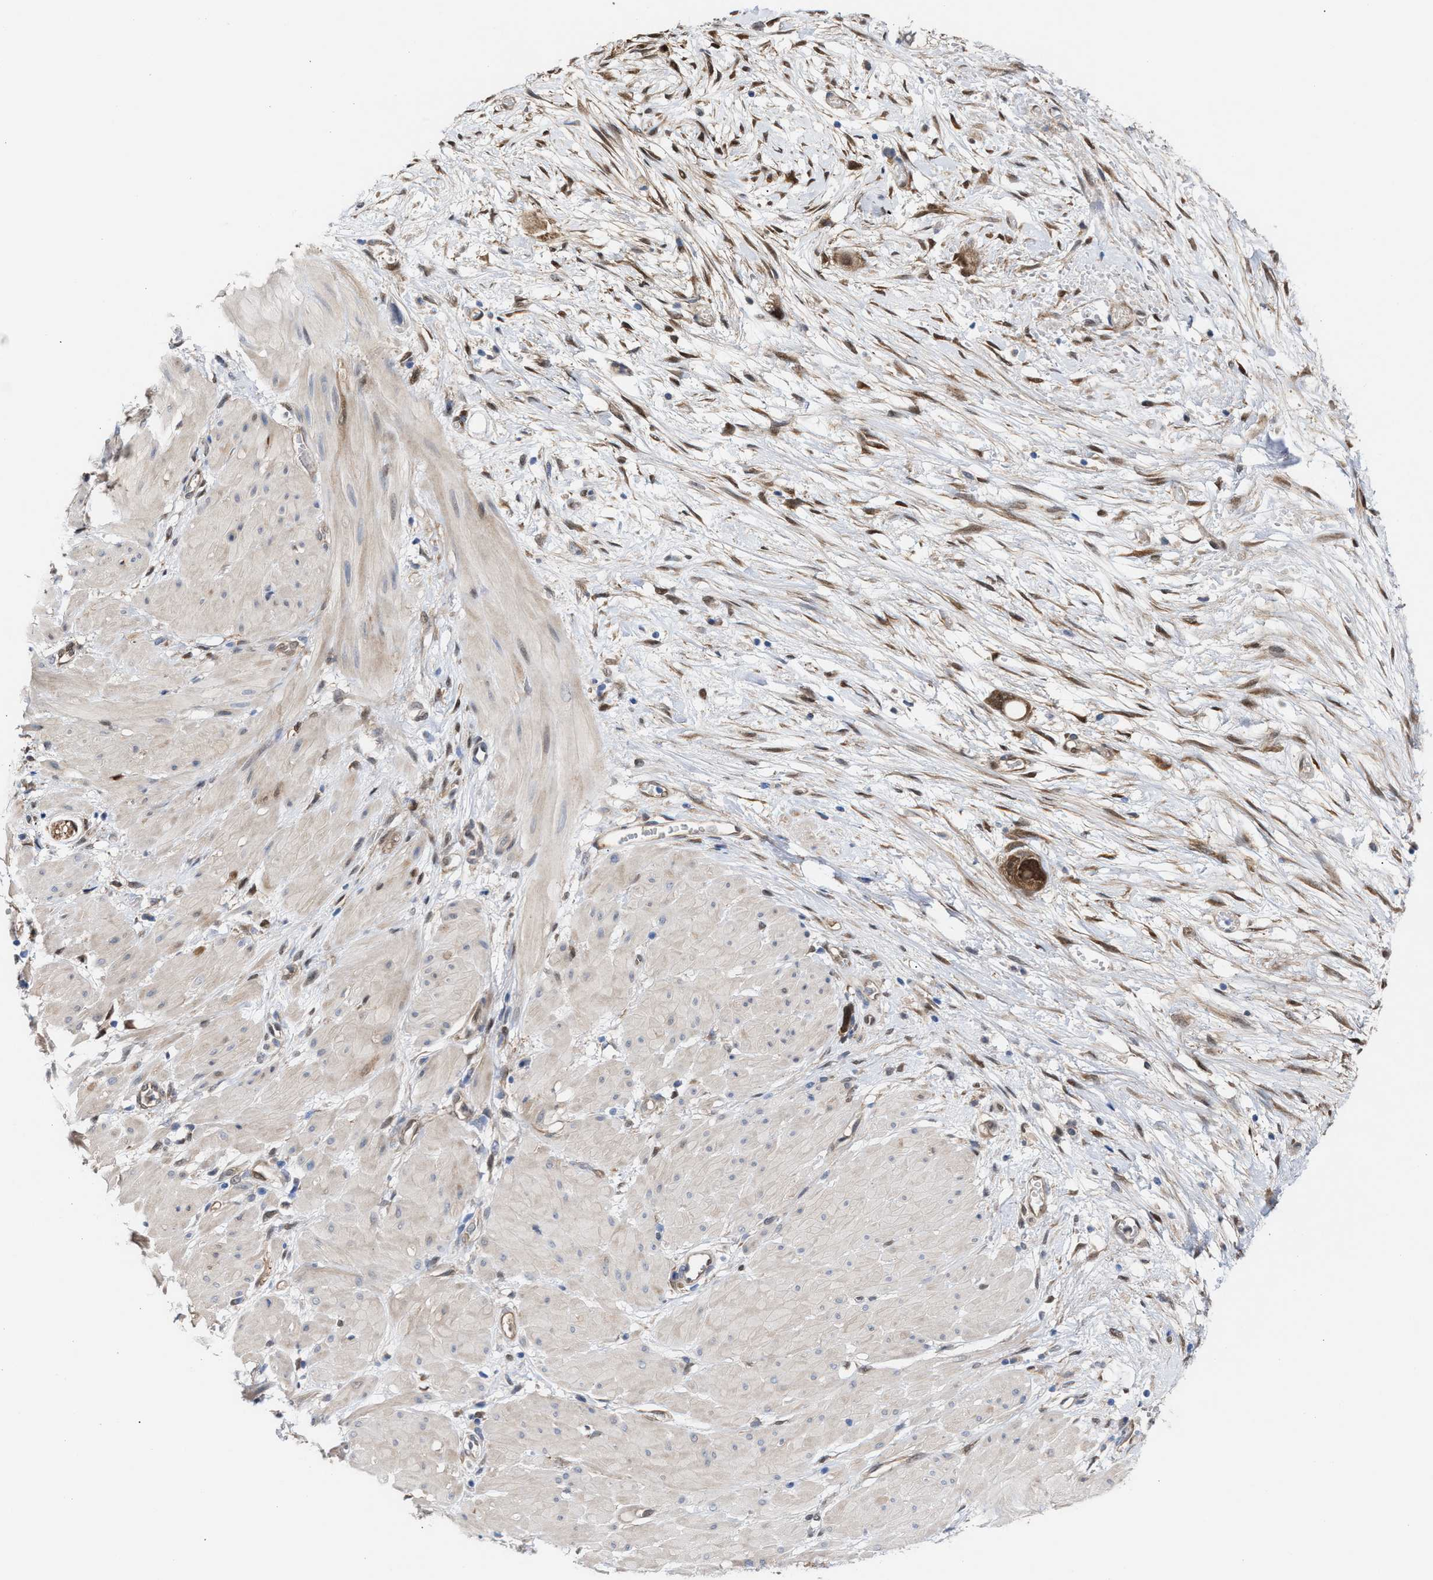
{"staining": {"intensity": "moderate", "quantity": ">75%", "location": "cytoplasmic/membranous,nuclear"}, "tissue": "stomach cancer", "cell_type": "Tumor cells", "image_type": "cancer", "snomed": [{"axis": "morphology", "description": "Adenocarcinoma, NOS"}, {"axis": "topography", "description": "Stomach"}, {"axis": "topography", "description": "Stomach, lower"}], "caption": "Stomach adenocarcinoma was stained to show a protein in brown. There is medium levels of moderate cytoplasmic/membranous and nuclear staining in about >75% of tumor cells. (DAB IHC, brown staining for protein, blue staining for nuclei).", "gene": "TP53I3", "patient": {"sex": "female", "age": 48}}